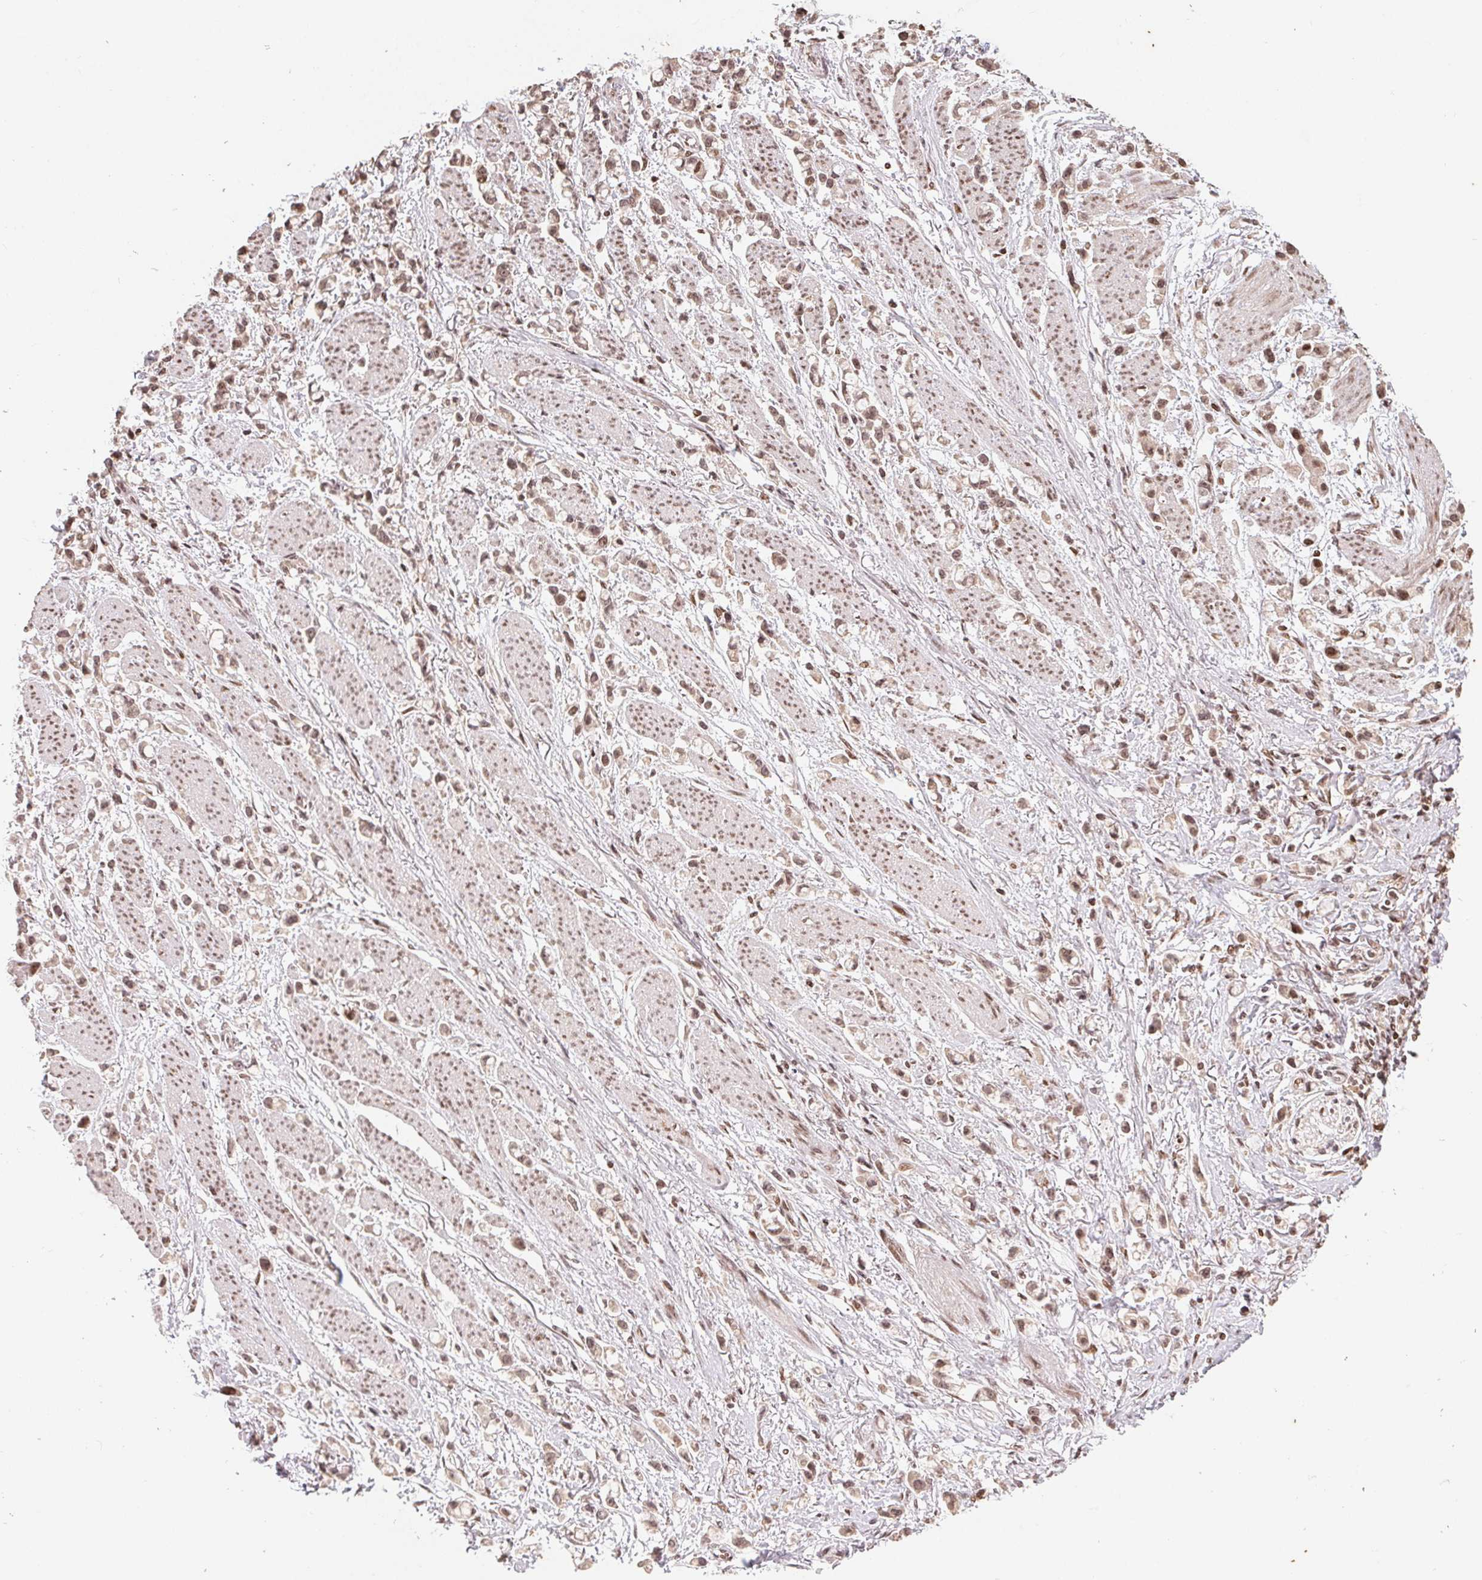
{"staining": {"intensity": "moderate", "quantity": ">75%", "location": "nuclear"}, "tissue": "stomach cancer", "cell_type": "Tumor cells", "image_type": "cancer", "snomed": [{"axis": "morphology", "description": "Adenocarcinoma, NOS"}, {"axis": "topography", "description": "Stomach"}], "caption": "This photomicrograph shows immunohistochemistry staining of stomach cancer (adenocarcinoma), with medium moderate nuclear staining in approximately >75% of tumor cells.", "gene": "MAPKAPK2", "patient": {"sex": "female", "age": 81}}